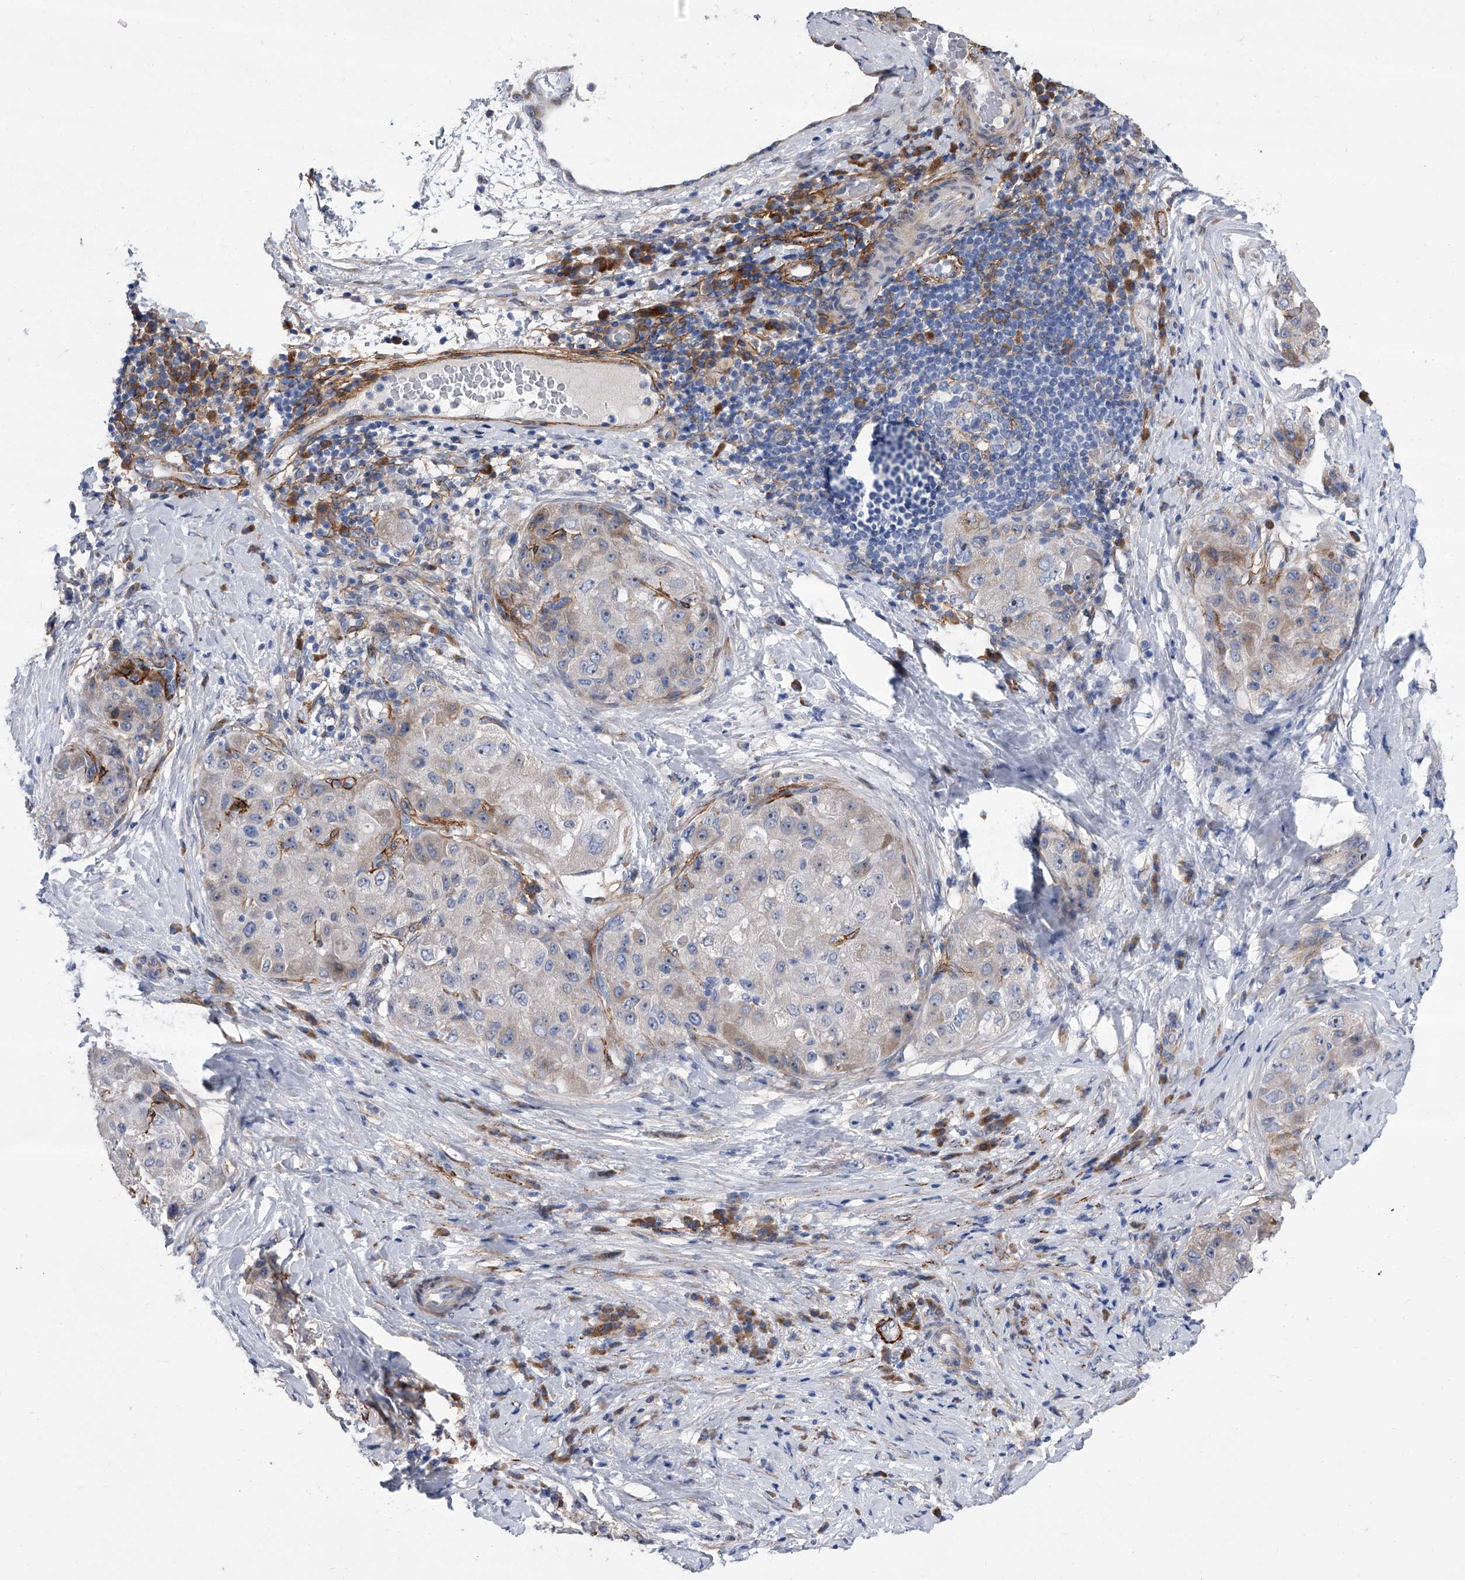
{"staining": {"intensity": "weak", "quantity": "<25%", "location": "cytoplasmic/membranous"}, "tissue": "liver cancer", "cell_type": "Tumor cells", "image_type": "cancer", "snomed": [{"axis": "morphology", "description": "Carcinoma, Hepatocellular, NOS"}, {"axis": "topography", "description": "Liver"}], "caption": "Liver hepatocellular carcinoma was stained to show a protein in brown. There is no significant expression in tumor cells.", "gene": "ALG14", "patient": {"sex": "male", "age": 80}}